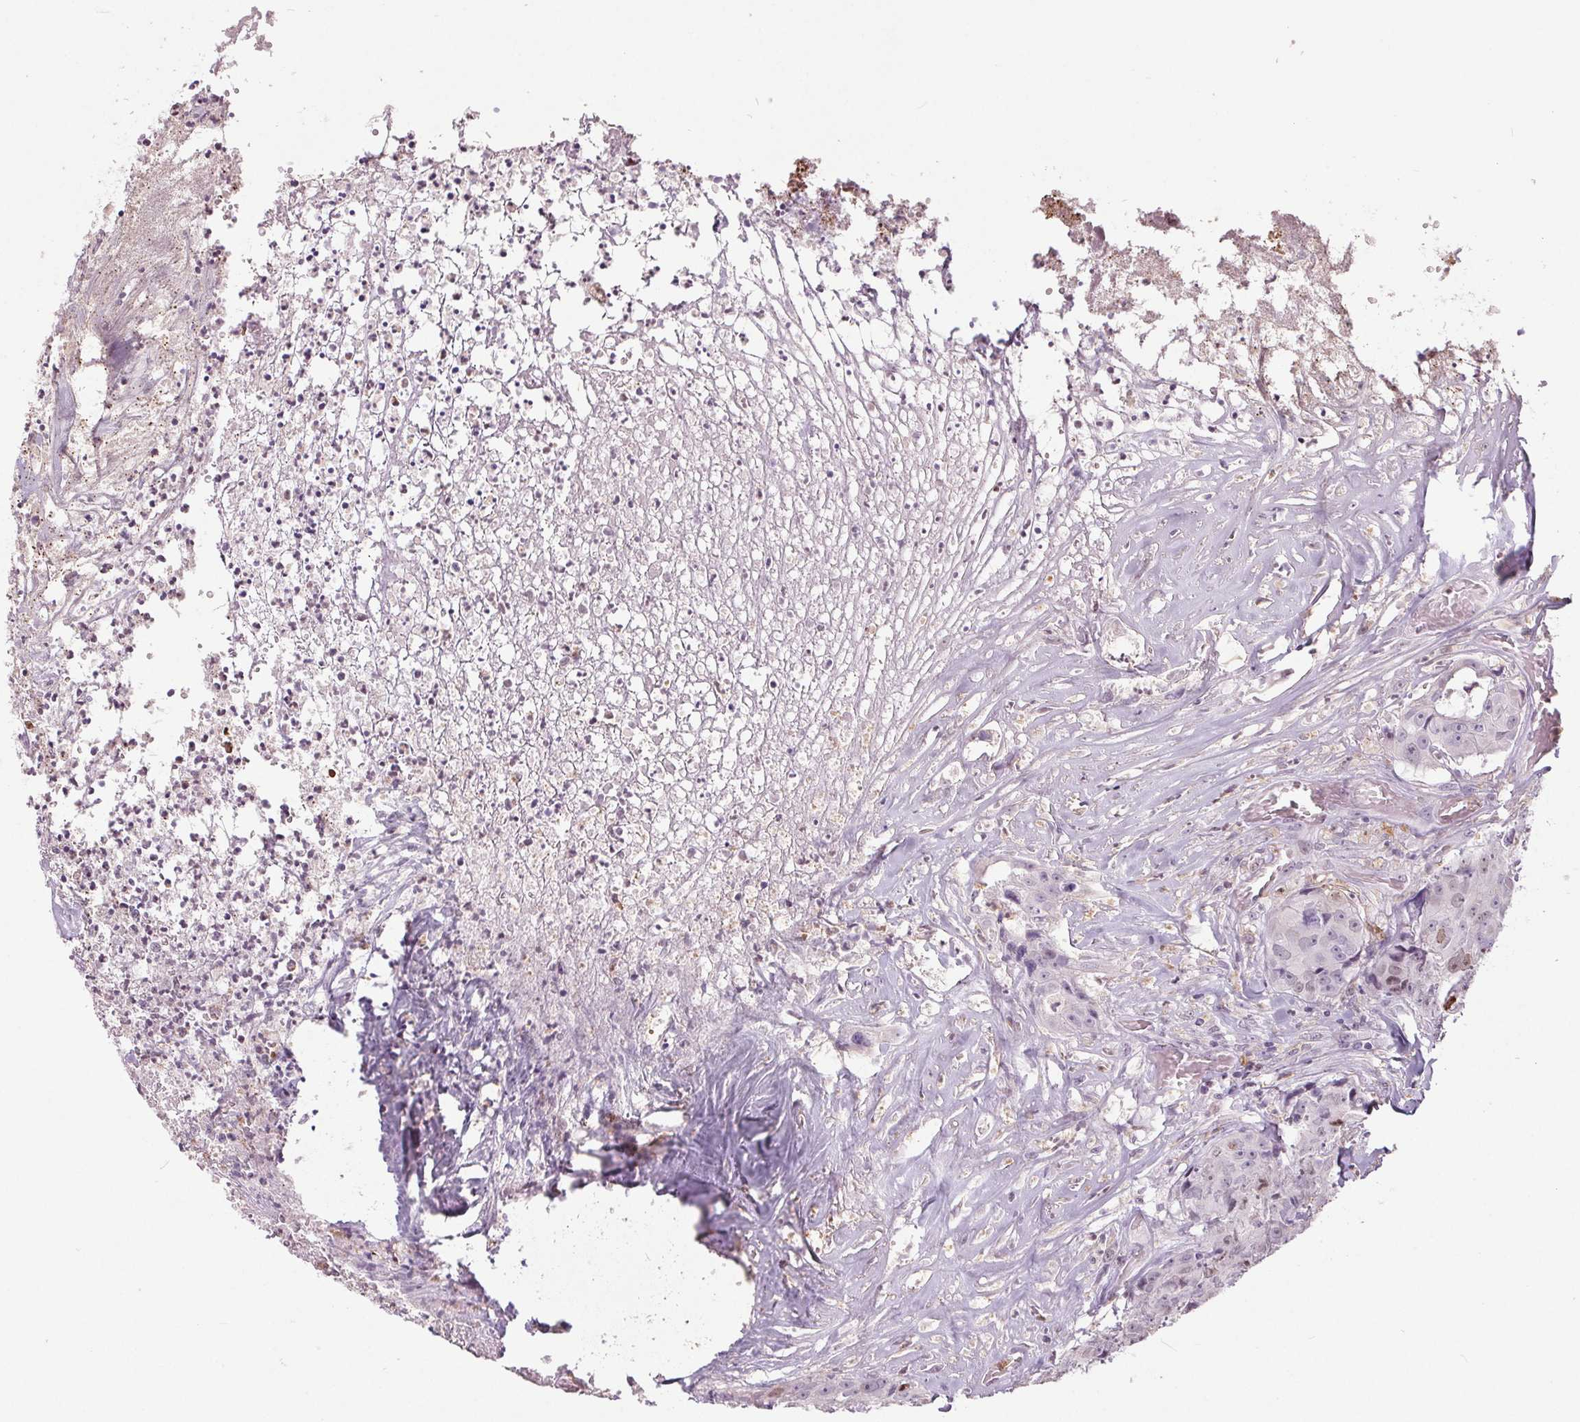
{"staining": {"intensity": "weak", "quantity": "<25%", "location": "nuclear"}, "tissue": "colorectal cancer", "cell_type": "Tumor cells", "image_type": "cancer", "snomed": [{"axis": "morphology", "description": "Adenocarcinoma, NOS"}, {"axis": "topography", "description": "Rectum"}], "caption": "Tumor cells are negative for protein expression in human colorectal adenocarcinoma.", "gene": "SMIM6", "patient": {"sex": "female", "age": 62}}